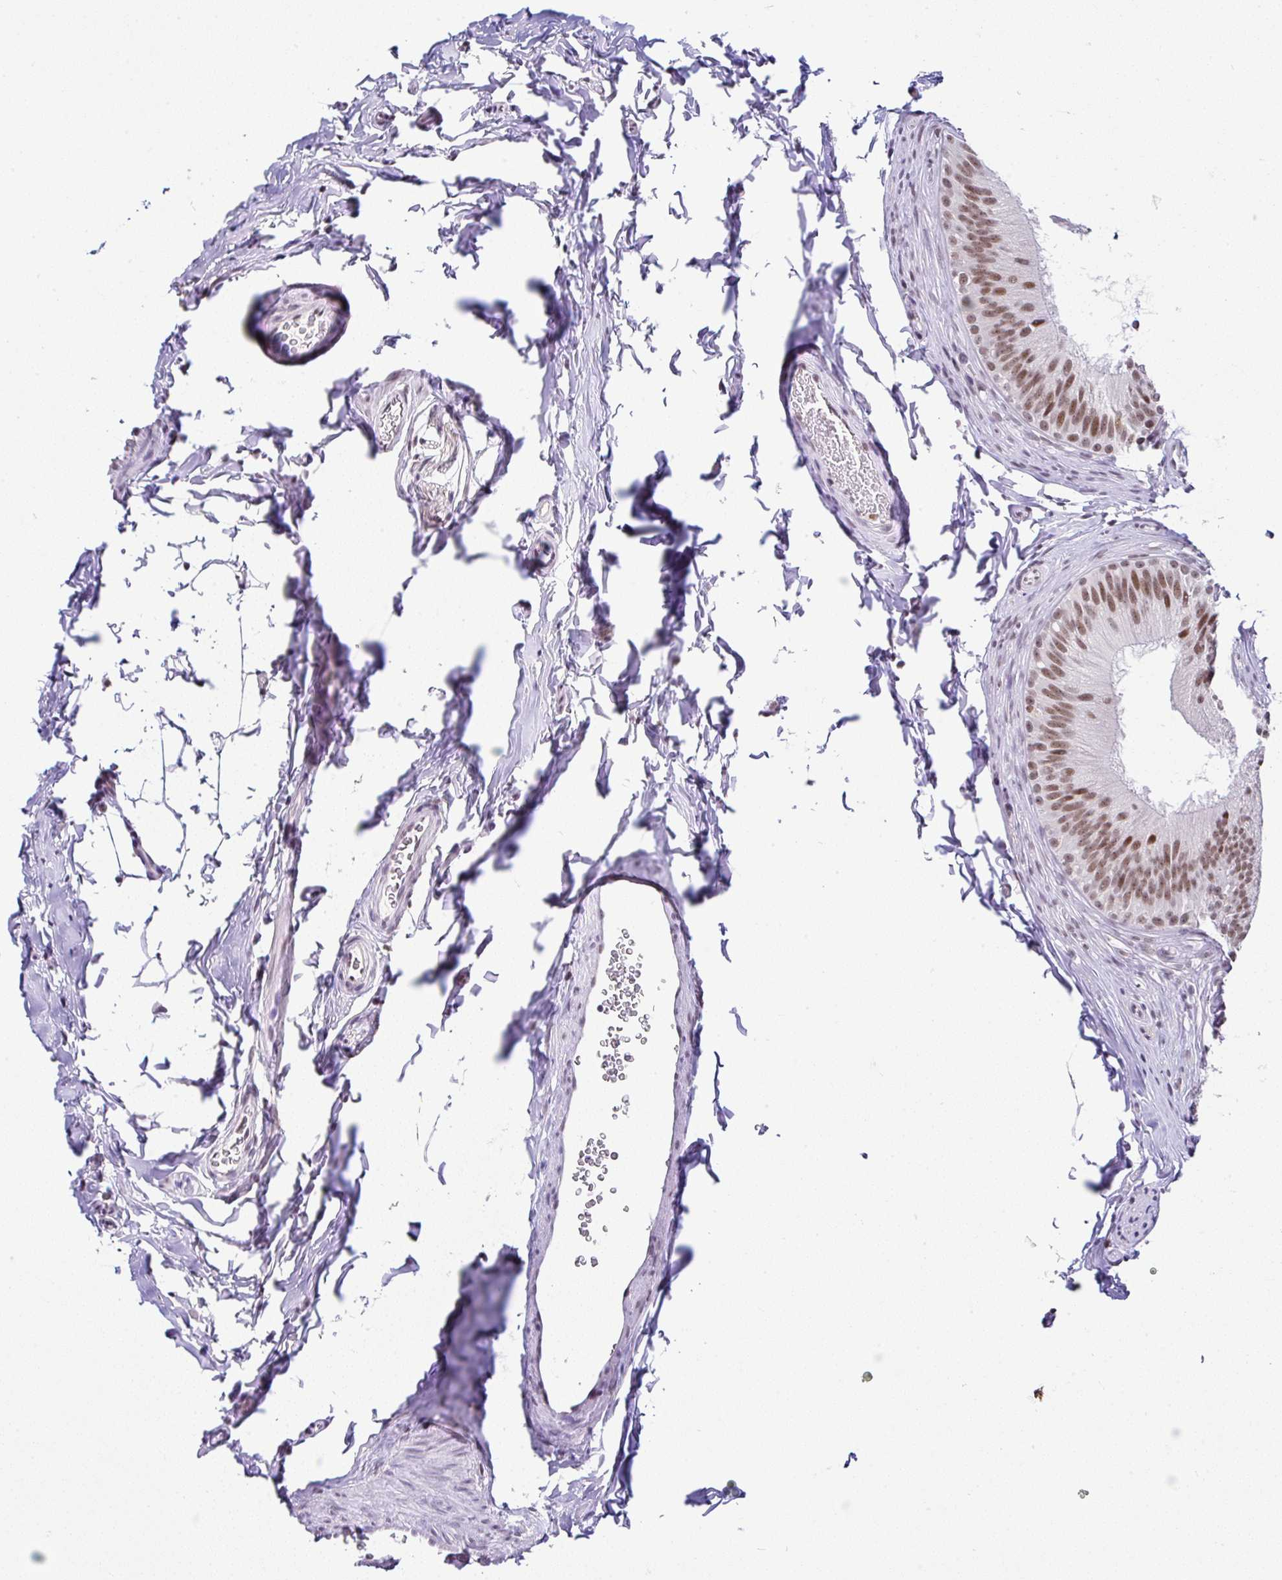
{"staining": {"intensity": "moderate", "quantity": ">75%", "location": "nuclear"}, "tissue": "epididymis", "cell_type": "Glandular cells", "image_type": "normal", "snomed": [{"axis": "morphology", "description": "Normal tissue, NOS"}, {"axis": "topography", "description": "Epididymis"}], "caption": "Glandular cells display moderate nuclear positivity in approximately >75% of cells in unremarkable epididymis.", "gene": "PTPN2", "patient": {"sex": "male", "age": 24}}